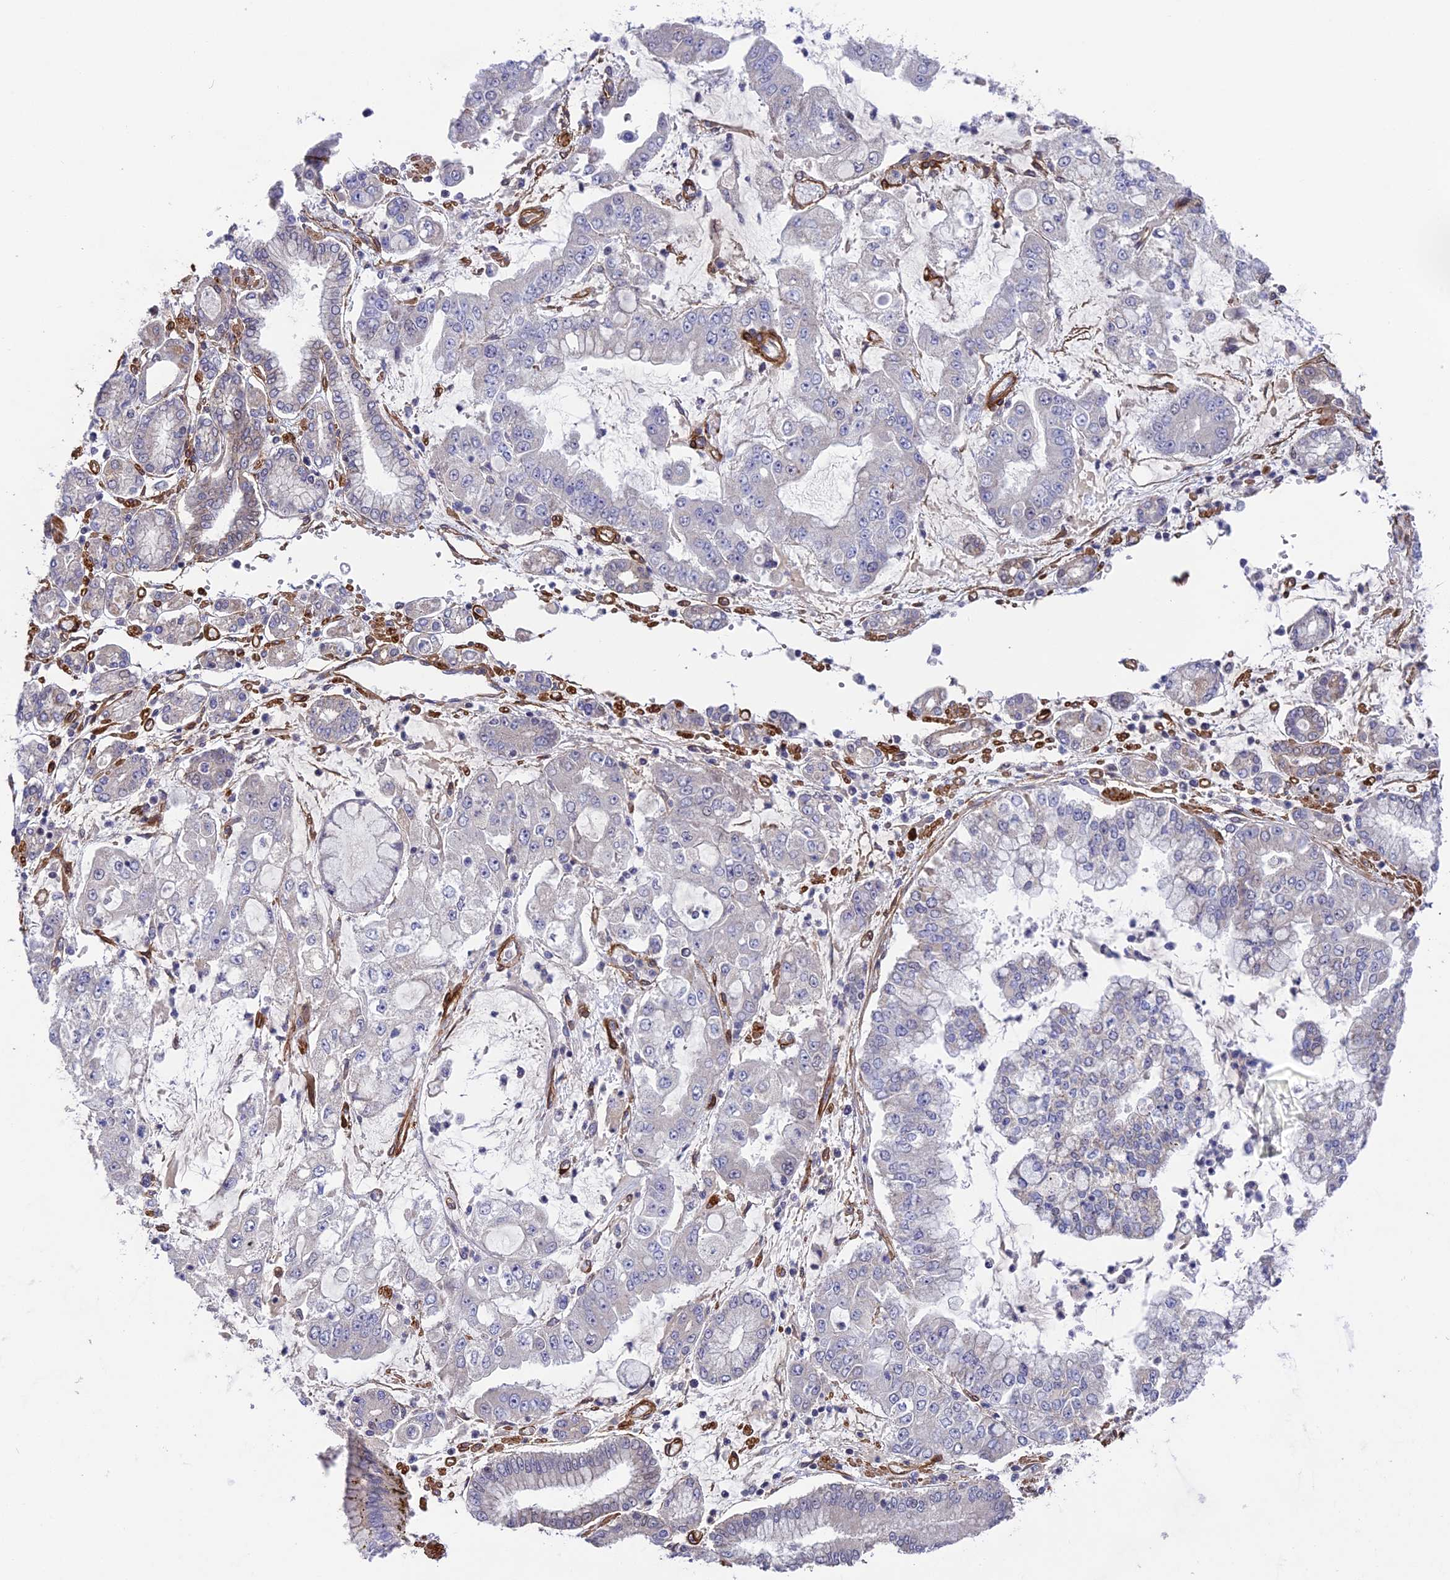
{"staining": {"intensity": "negative", "quantity": "none", "location": "none"}, "tissue": "stomach cancer", "cell_type": "Tumor cells", "image_type": "cancer", "snomed": [{"axis": "morphology", "description": "Adenocarcinoma, NOS"}, {"axis": "topography", "description": "Stomach"}], "caption": "Protein analysis of stomach cancer shows no significant staining in tumor cells. The staining was performed using DAB (3,3'-diaminobenzidine) to visualize the protein expression in brown, while the nuclei were stained in blue with hematoxylin (Magnification: 20x).", "gene": "TNS1", "patient": {"sex": "male", "age": 76}}